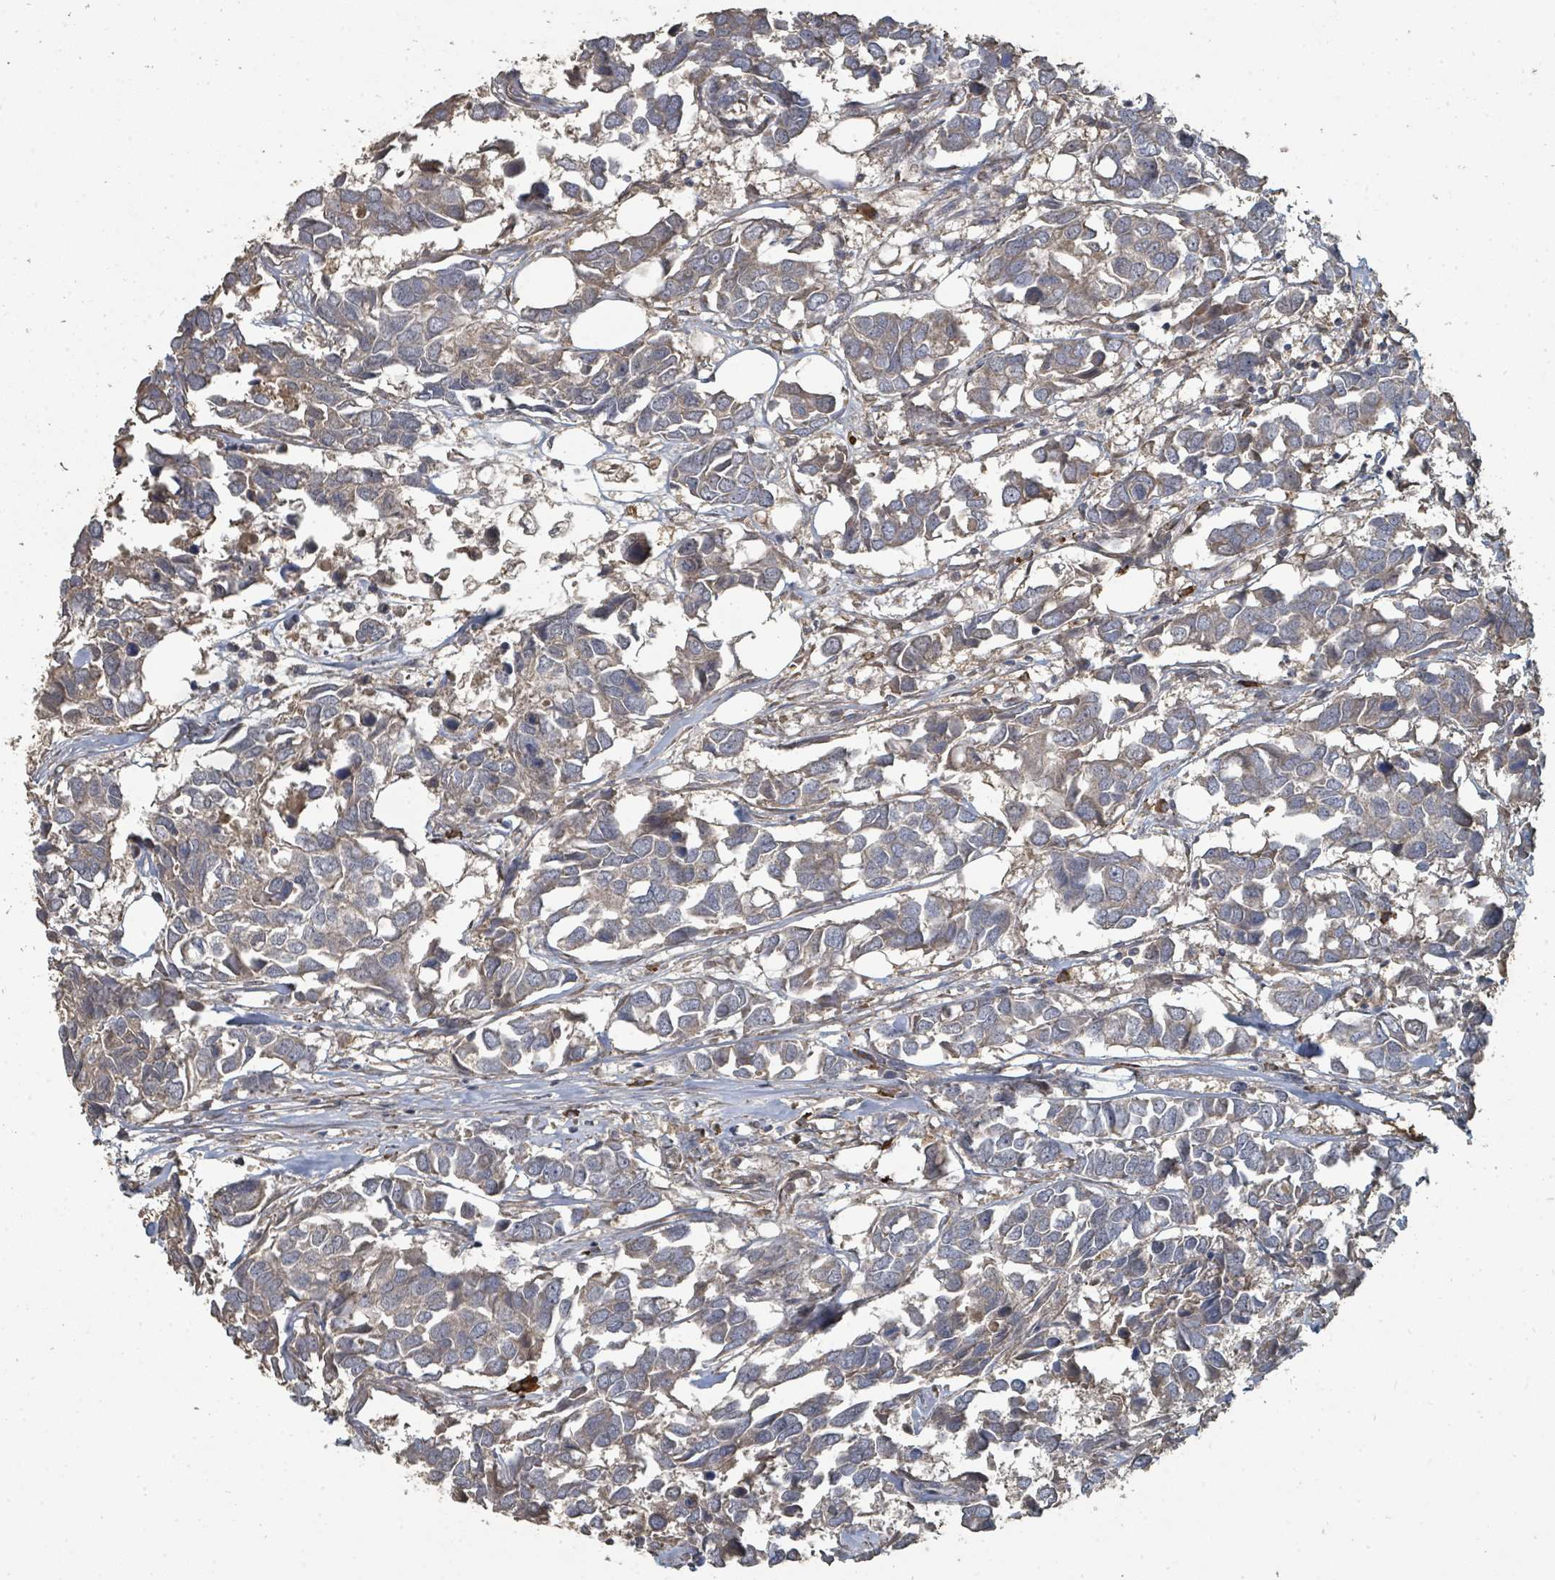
{"staining": {"intensity": "negative", "quantity": "none", "location": "none"}, "tissue": "breast cancer", "cell_type": "Tumor cells", "image_type": "cancer", "snomed": [{"axis": "morphology", "description": "Duct carcinoma"}, {"axis": "topography", "description": "Breast"}], "caption": "An immunohistochemistry (IHC) histopathology image of infiltrating ductal carcinoma (breast) is shown. There is no staining in tumor cells of infiltrating ductal carcinoma (breast).", "gene": "WDFY1", "patient": {"sex": "female", "age": 83}}